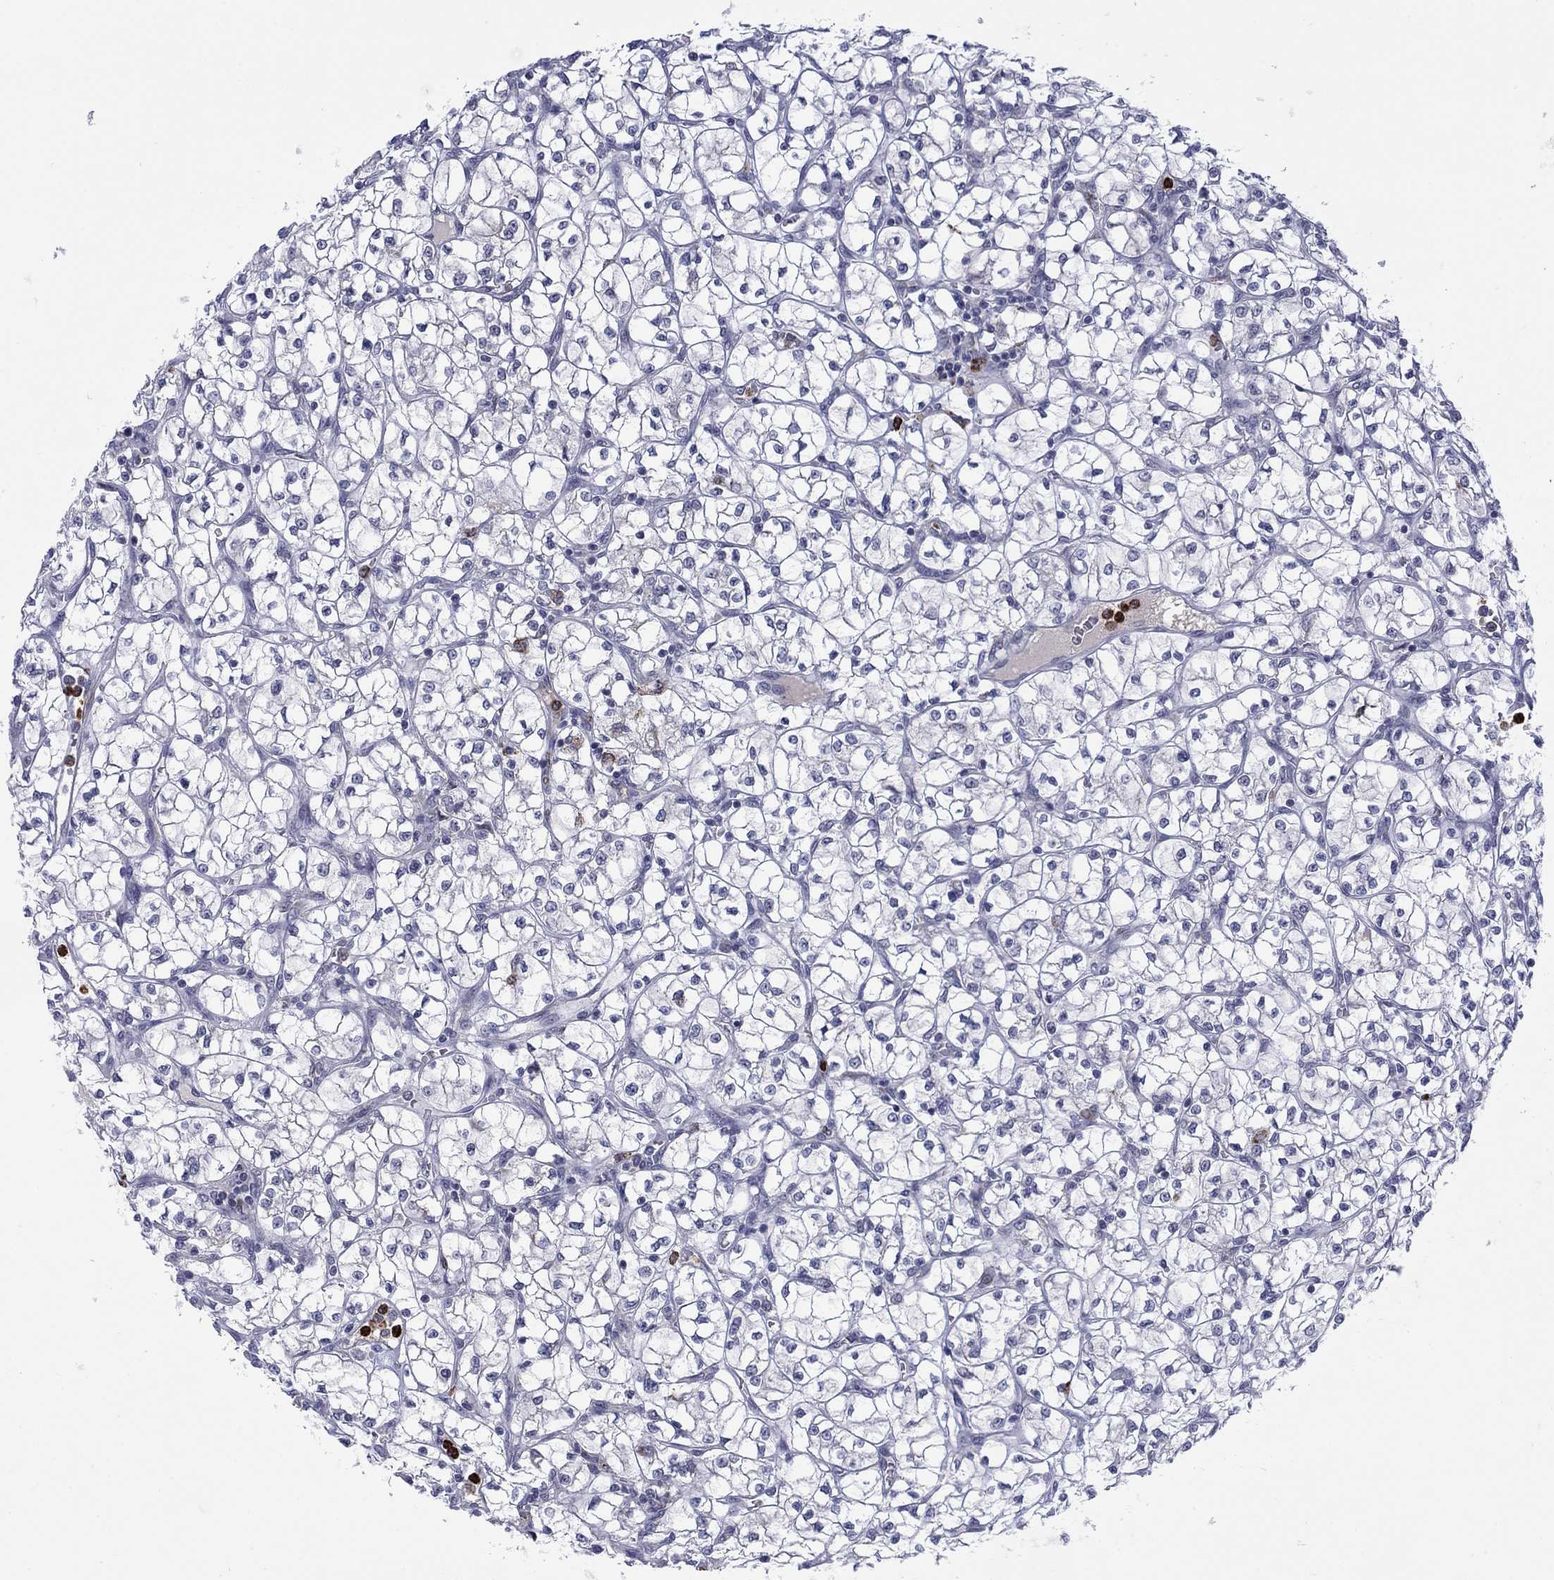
{"staining": {"intensity": "negative", "quantity": "none", "location": "none"}, "tissue": "renal cancer", "cell_type": "Tumor cells", "image_type": "cancer", "snomed": [{"axis": "morphology", "description": "Adenocarcinoma, NOS"}, {"axis": "topography", "description": "Kidney"}], "caption": "DAB immunohistochemical staining of human renal adenocarcinoma displays no significant expression in tumor cells. (Stains: DAB (3,3'-diaminobenzidine) immunohistochemistry with hematoxylin counter stain, Microscopy: brightfield microscopy at high magnification).", "gene": "MTRFR", "patient": {"sex": "female", "age": 64}}